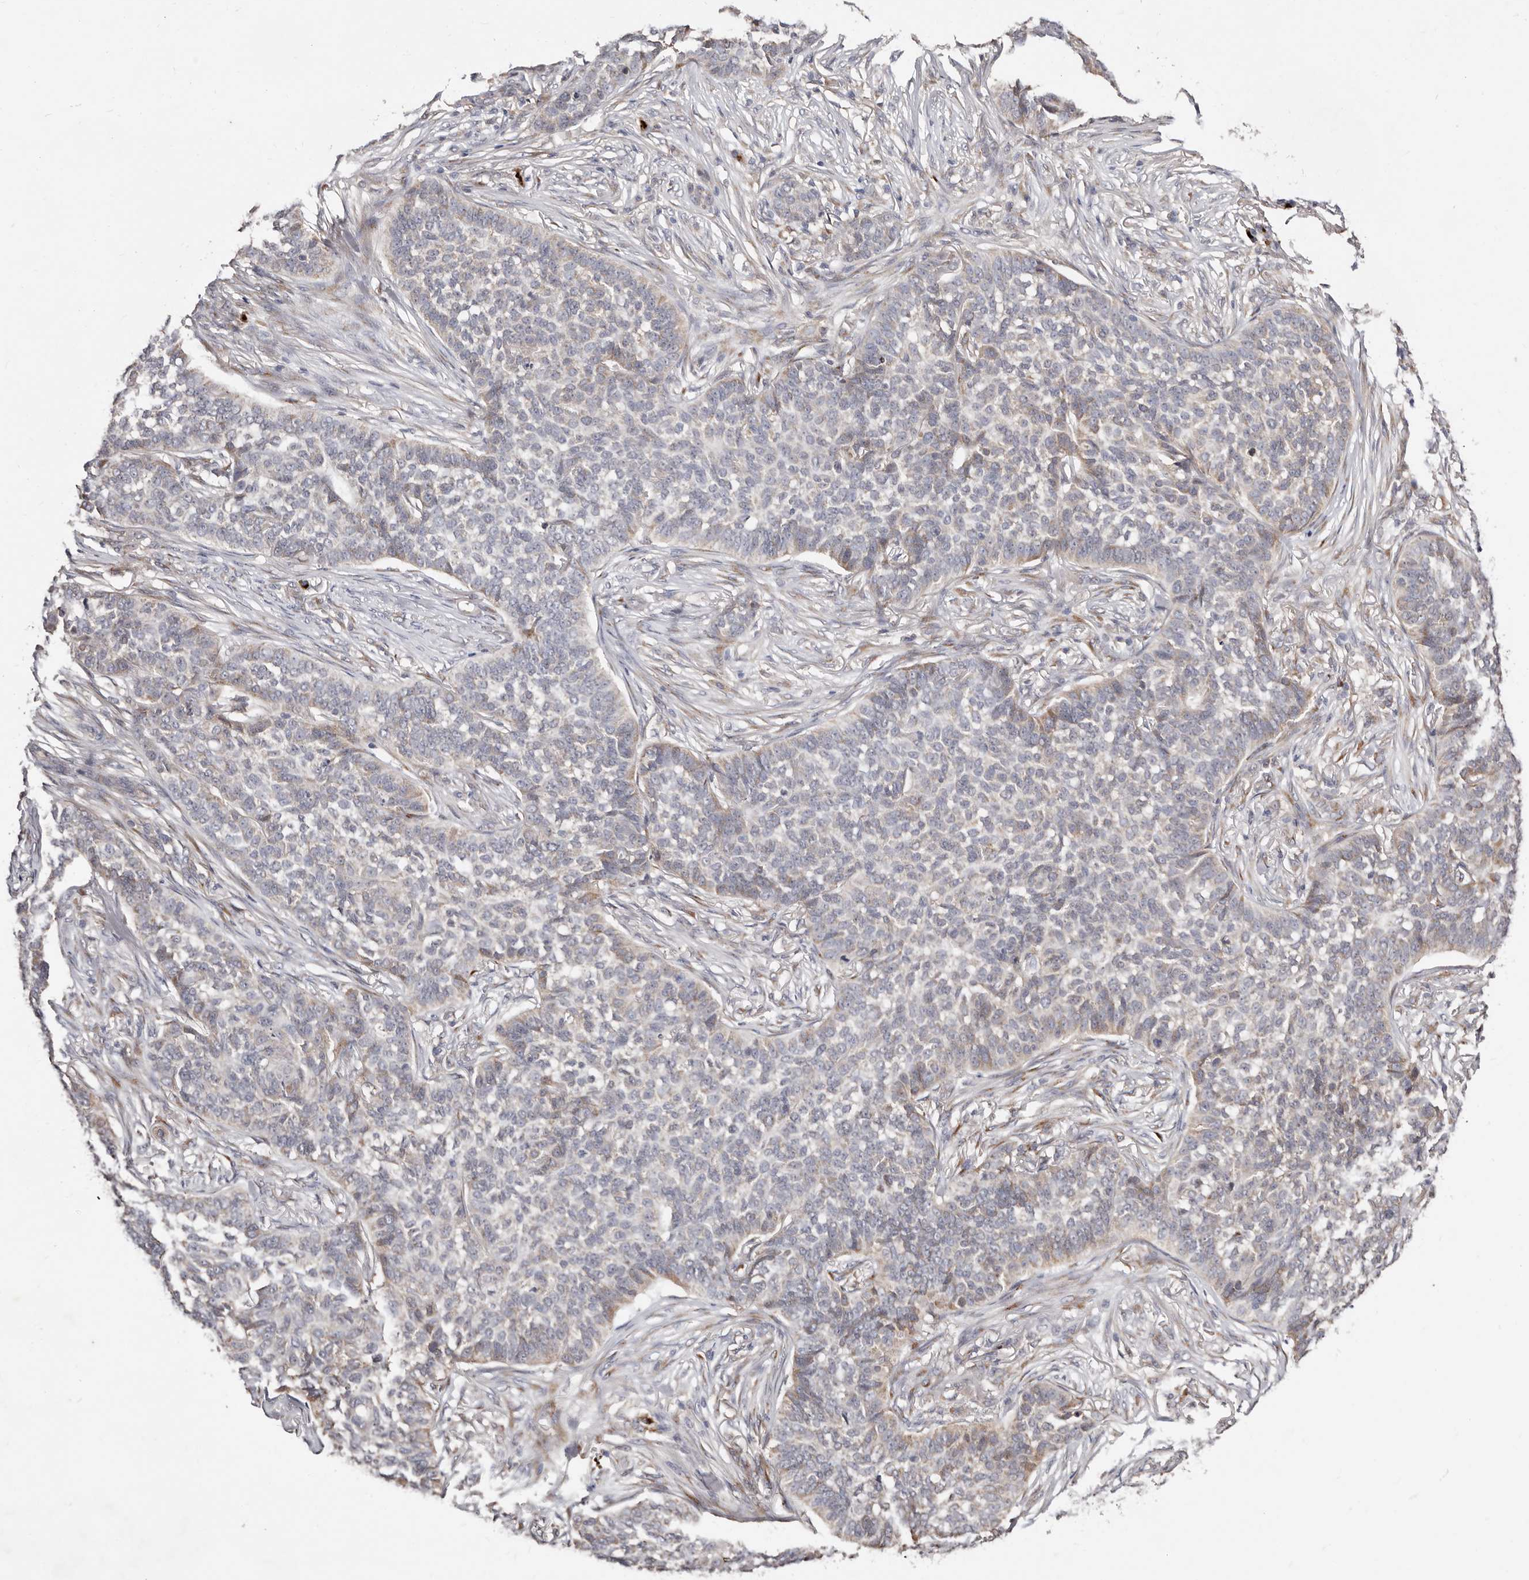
{"staining": {"intensity": "moderate", "quantity": "<25%", "location": "cytoplasmic/membranous"}, "tissue": "skin cancer", "cell_type": "Tumor cells", "image_type": "cancer", "snomed": [{"axis": "morphology", "description": "Basal cell carcinoma"}, {"axis": "topography", "description": "Skin"}], "caption": "Human basal cell carcinoma (skin) stained with a brown dye reveals moderate cytoplasmic/membranous positive positivity in approximately <25% of tumor cells.", "gene": "DACT2", "patient": {"sex": "male", "age": 85}}